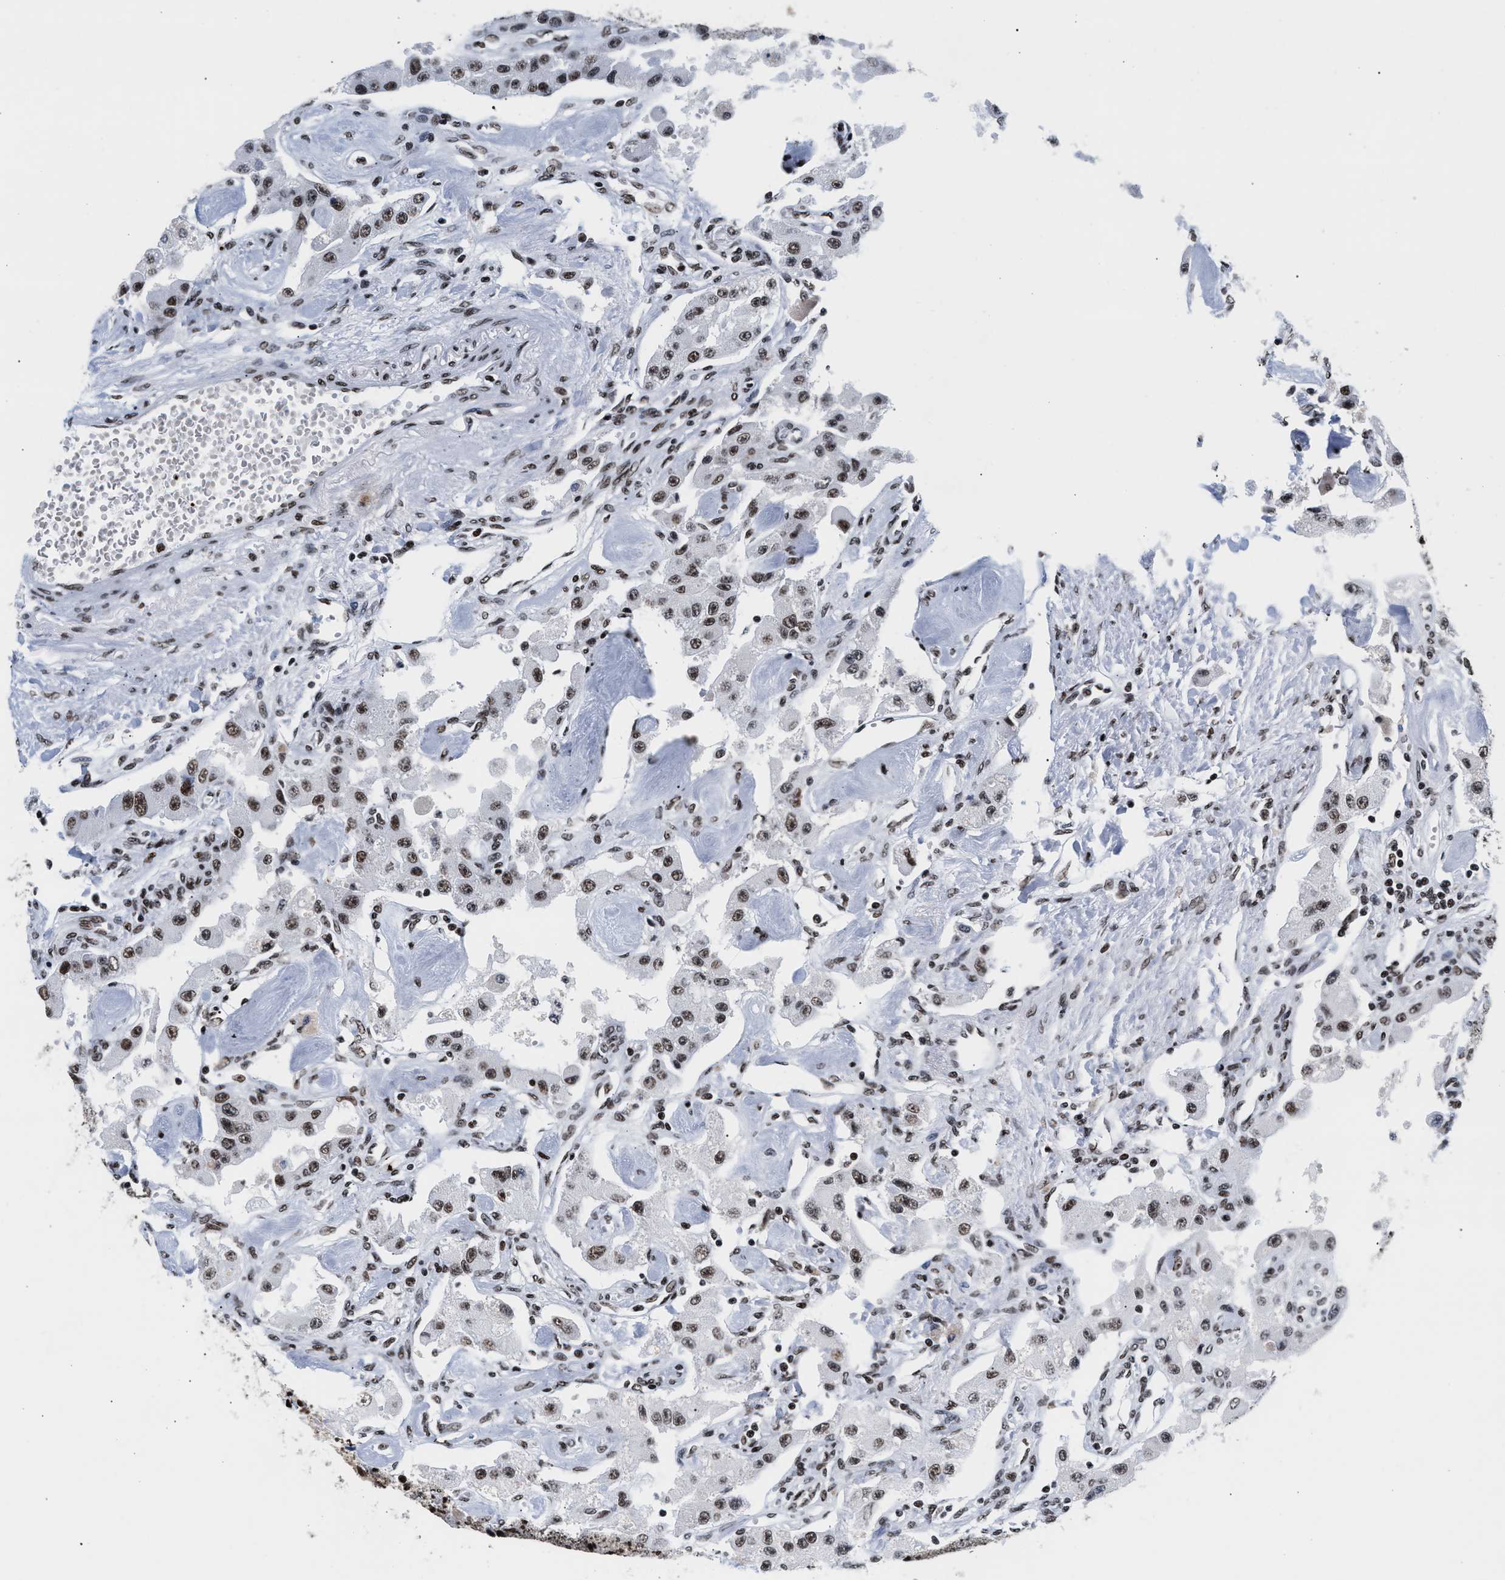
{"staining": {"intensity": "moderate", "quantity": "25%-75%", "location": "nuclear"}, "tissue": "carcinoid", "cell_type": "Tumor cells", "image_type": "cancer", "snomed": [{"axis": "morphology", "description": "Carcinoid, malignant, NOS"}, {"axis": "topography", "description": "Pancreas"}], "caption": "Protein staining demonstrates moderate nuclear staining in about 25%-75% of tumor cells in carcinoid.", "gene": "RAD21", "patient": {"sex": "male", "age": 41}}